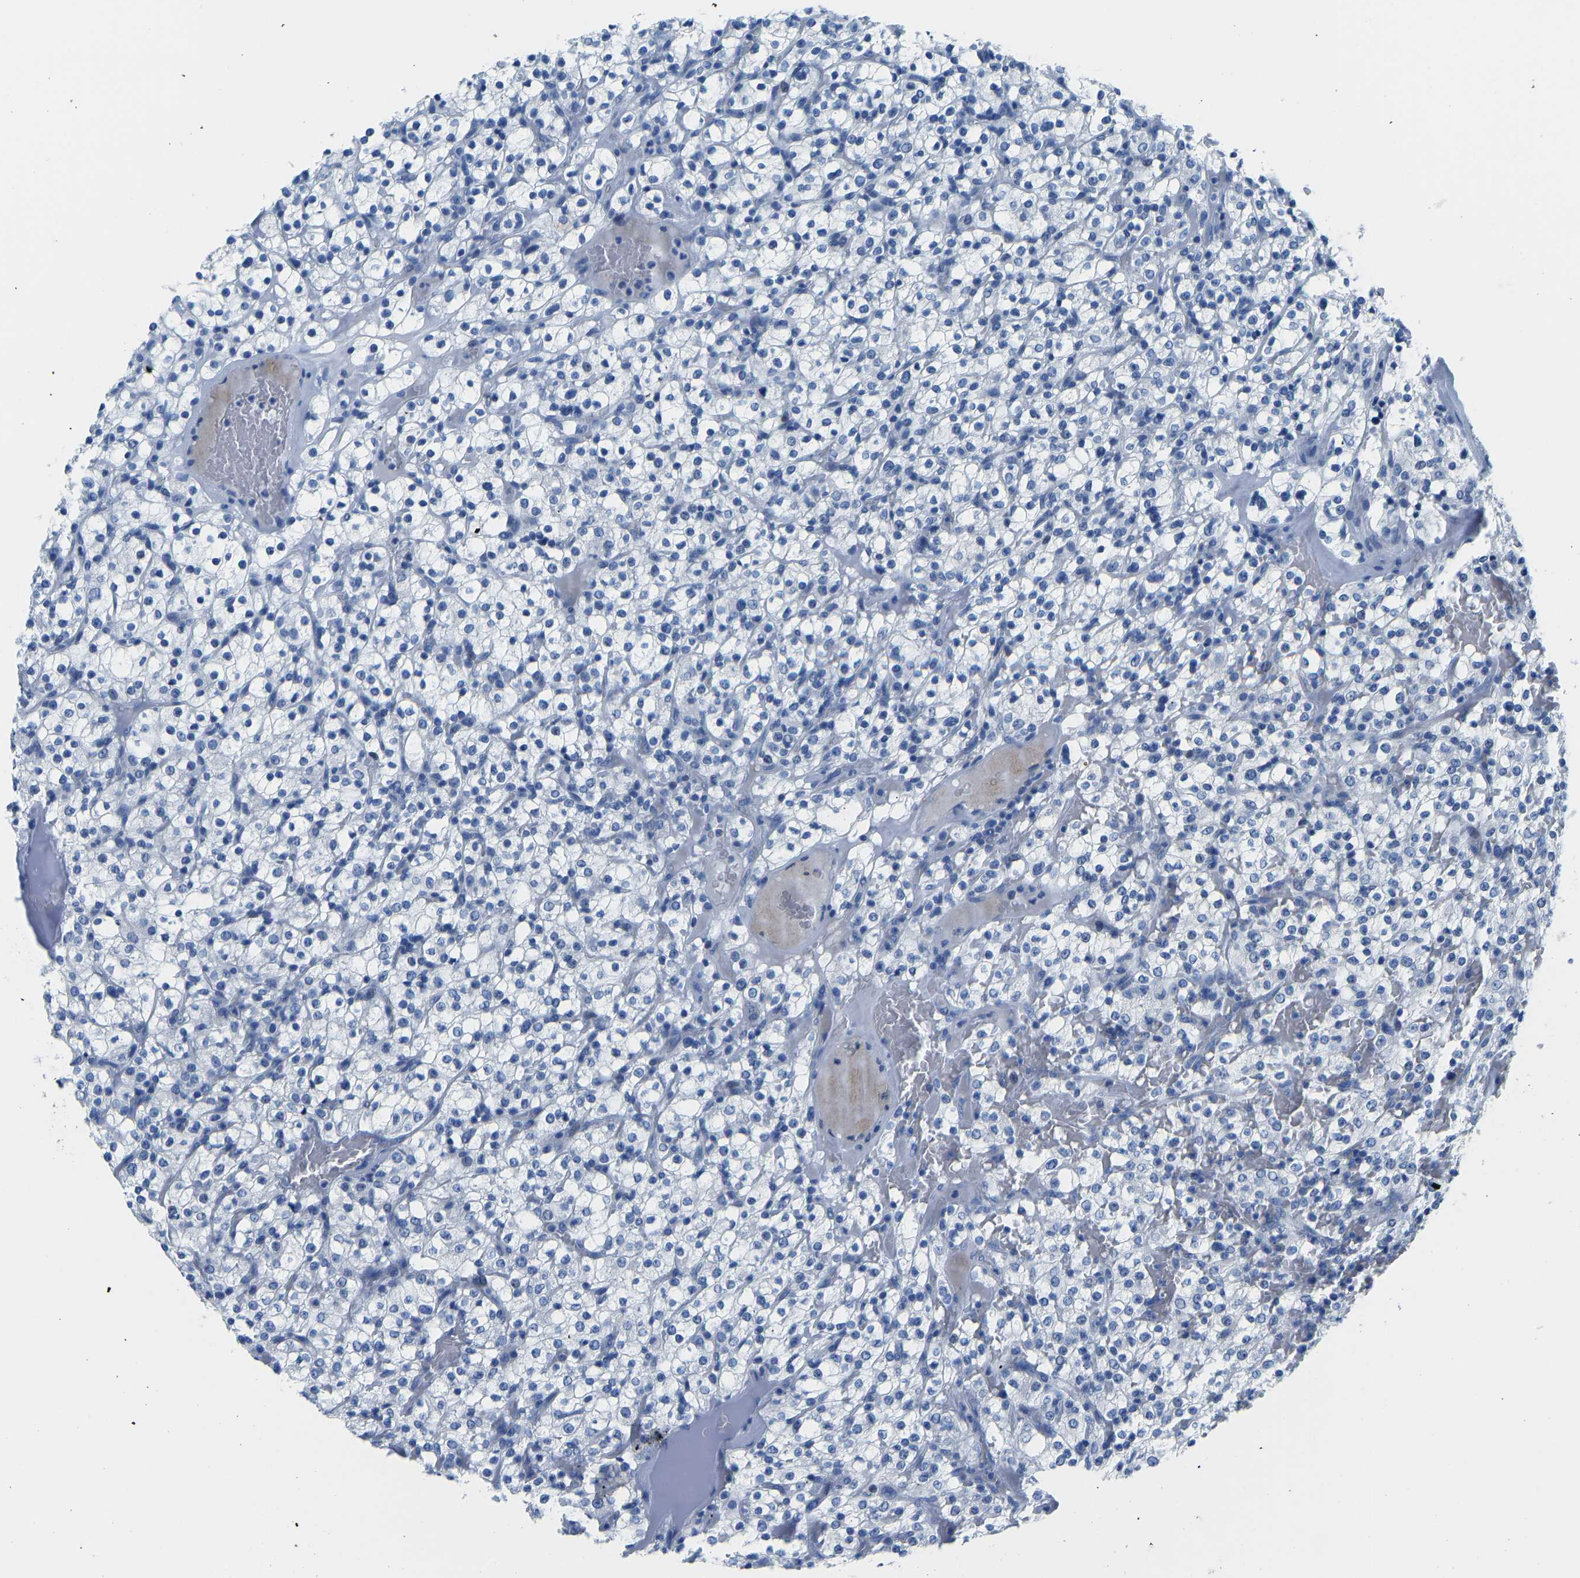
{"staining": {"intensity": "negative", "quantity": "none", "location": "none"}, "tissue": "renal cancer", "cell_type": "Tumor cells", "image_type": "cancer", "snomed": [{"axis": "morphology", "description": "Normal tissue, NOS"}, {"axis": "morphology", "description": "Adenocarcinoma, NOS"}, {"axis": "topography", "description": "Kidney"}], "caption": "A high-resolution micrograph shows IHC staining of adenocarcinoma (renal), which demonstrates no significant positivity in tumor cells.", "gene": "SERPINB3", "patient": {"sex": "female", "age": 72}}